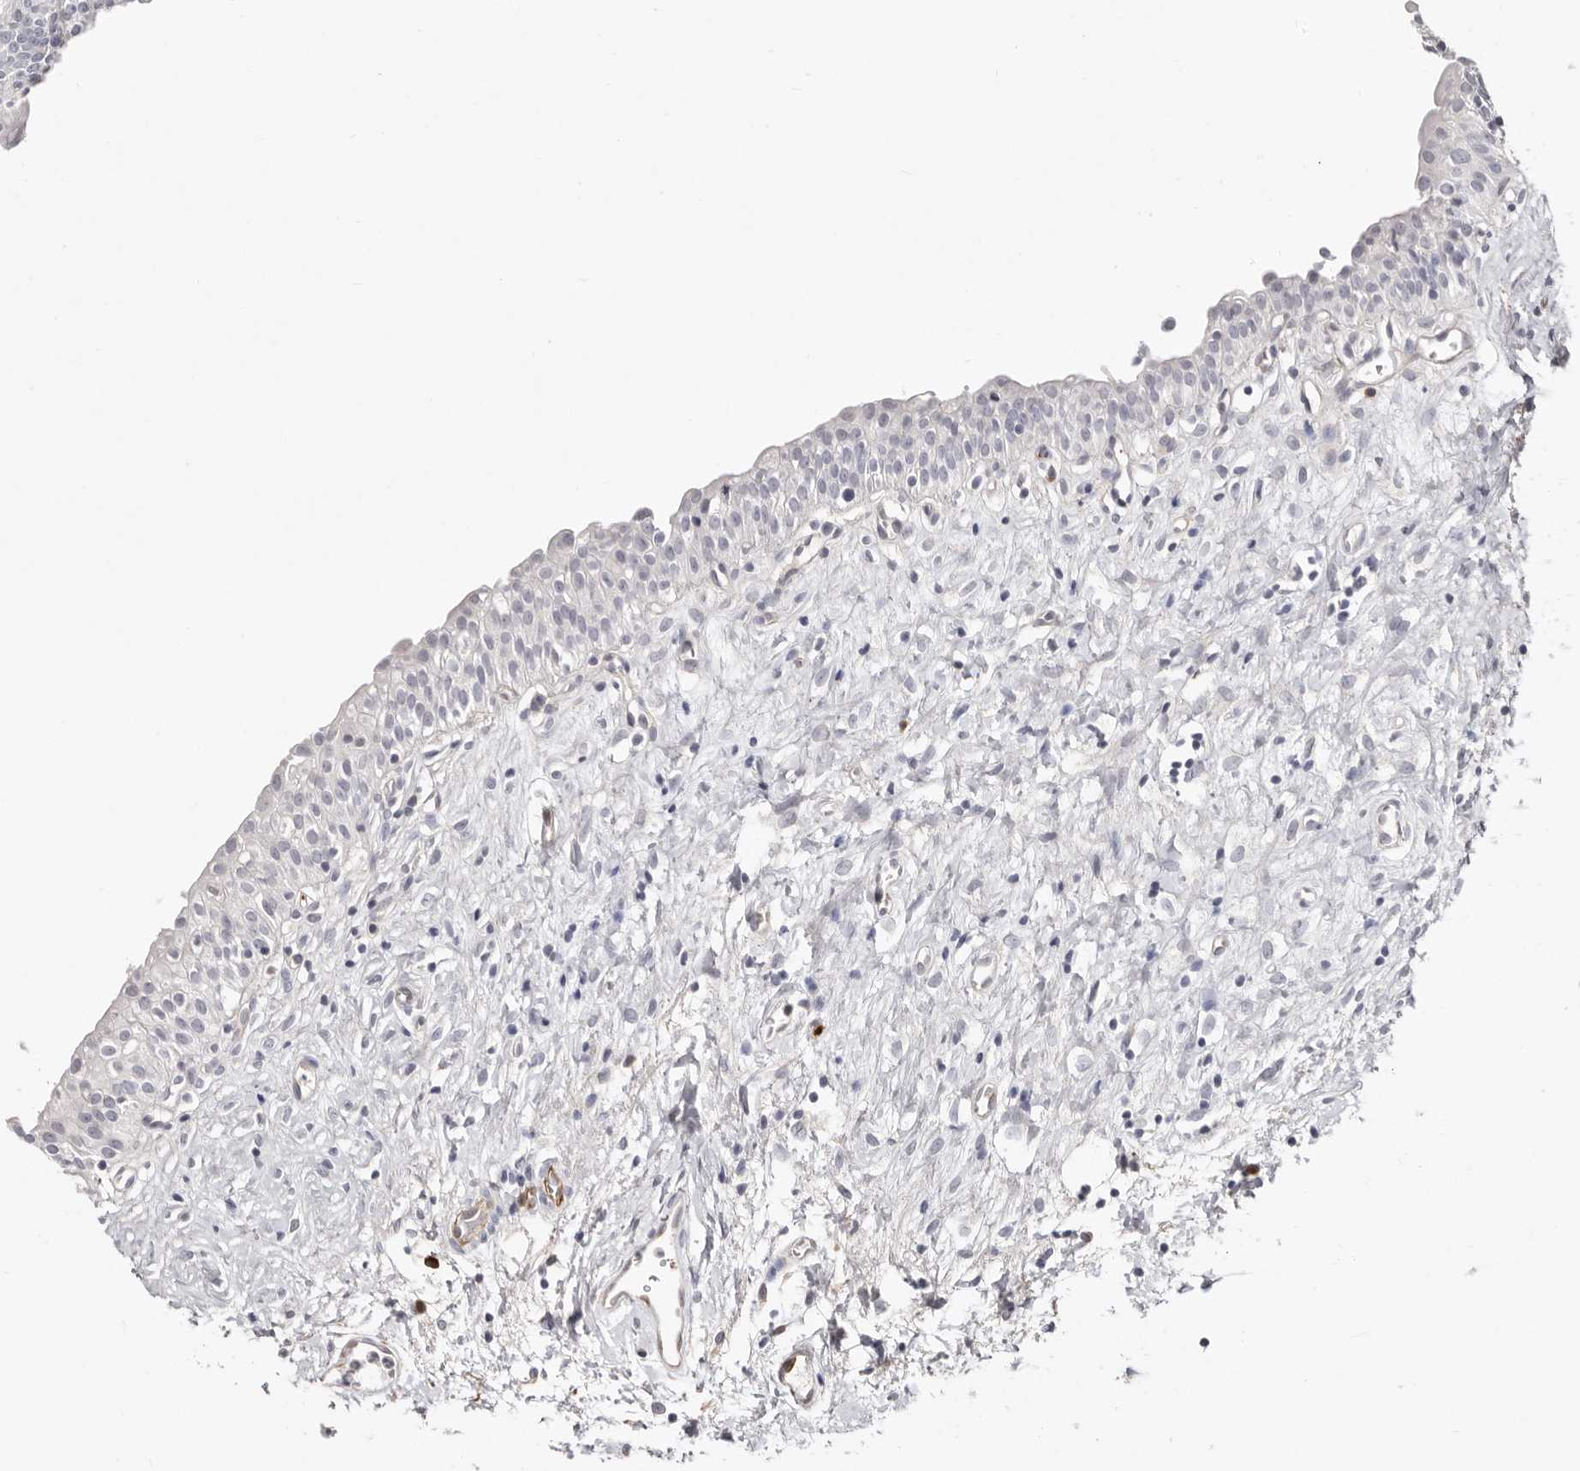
{"staining": {"intensity": "negative", "quantity": "none", "location": "none"}, "tissue": "urinary bladder", "cell_type": "Urothelial cells", "image_type": "normal", "snomed": [{"axis": "morphology", "description": "Normal tissue, NOS"}, {"axis": "topography", "description": "Urinary bladder"}], "caption": "This is an IHC photomicrograph of unremarkable human urinary bladder. There is no staining in urothelial cells.", "gene": "PKDCC", "patient": {"sex": "male", "age": 51}}